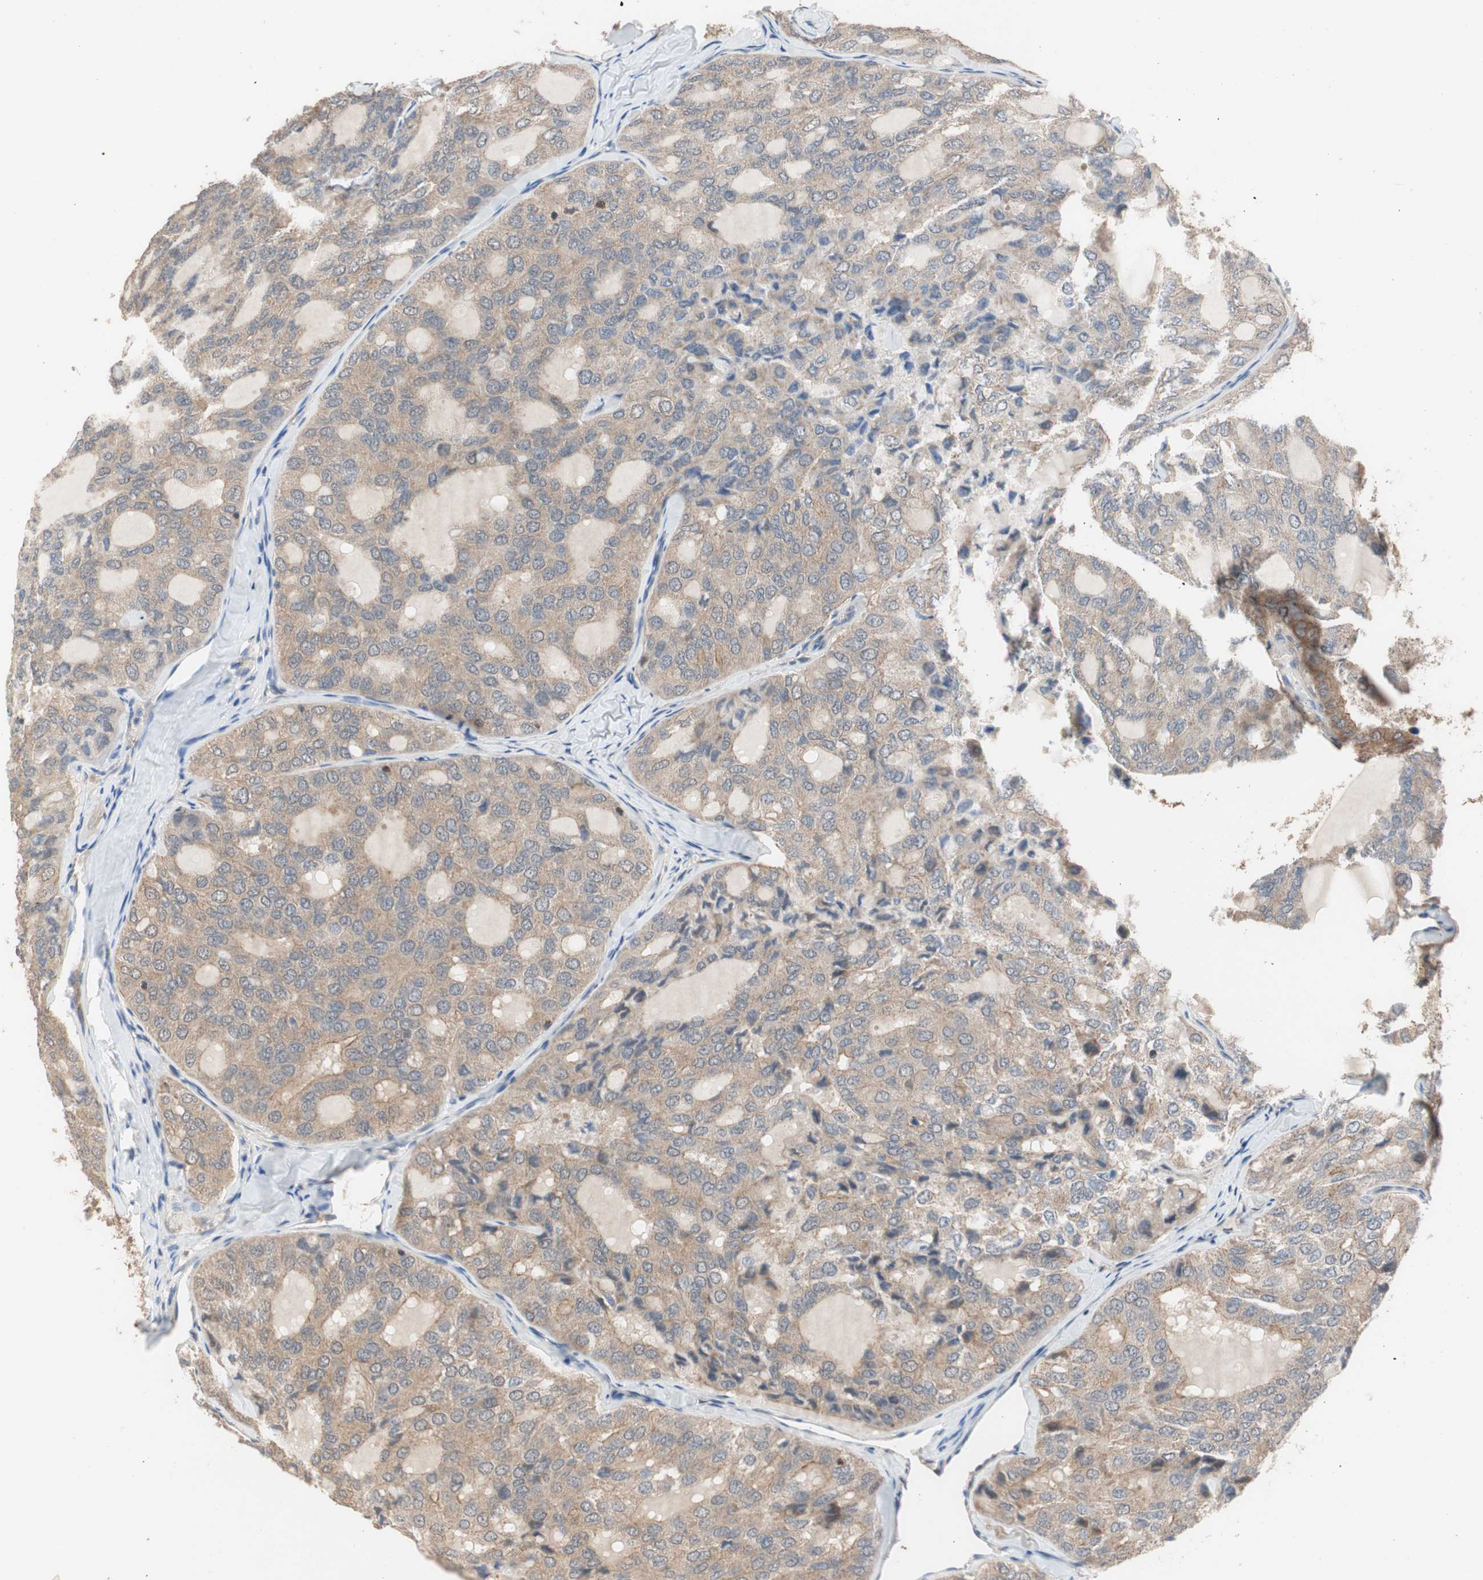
{"staining": {"intensity": "weak", "quantity": ">75%", "location": "cytoplasmic/membranous"}, "tissue": "thyroid cancer", "cell_type": "Tumor cells", "image_type": "cancer", "snomed": [{"axis": "morphology", "description": "Follicular adenoma carcinoma, NOS"}, {"axis": "topography", "description": "Thyroid gland"}], "caption": "Follicular adenoma carcinoma (thyroid) stained with immunohistochemistry reveals weak cytoplasmic/membranous expression in about >75% of tumor cells. (Brightfield microscopy of DAB IHC at high magnification).", "gene": "MAP4K2", "patient": {"sex": "male", "age": 75}}